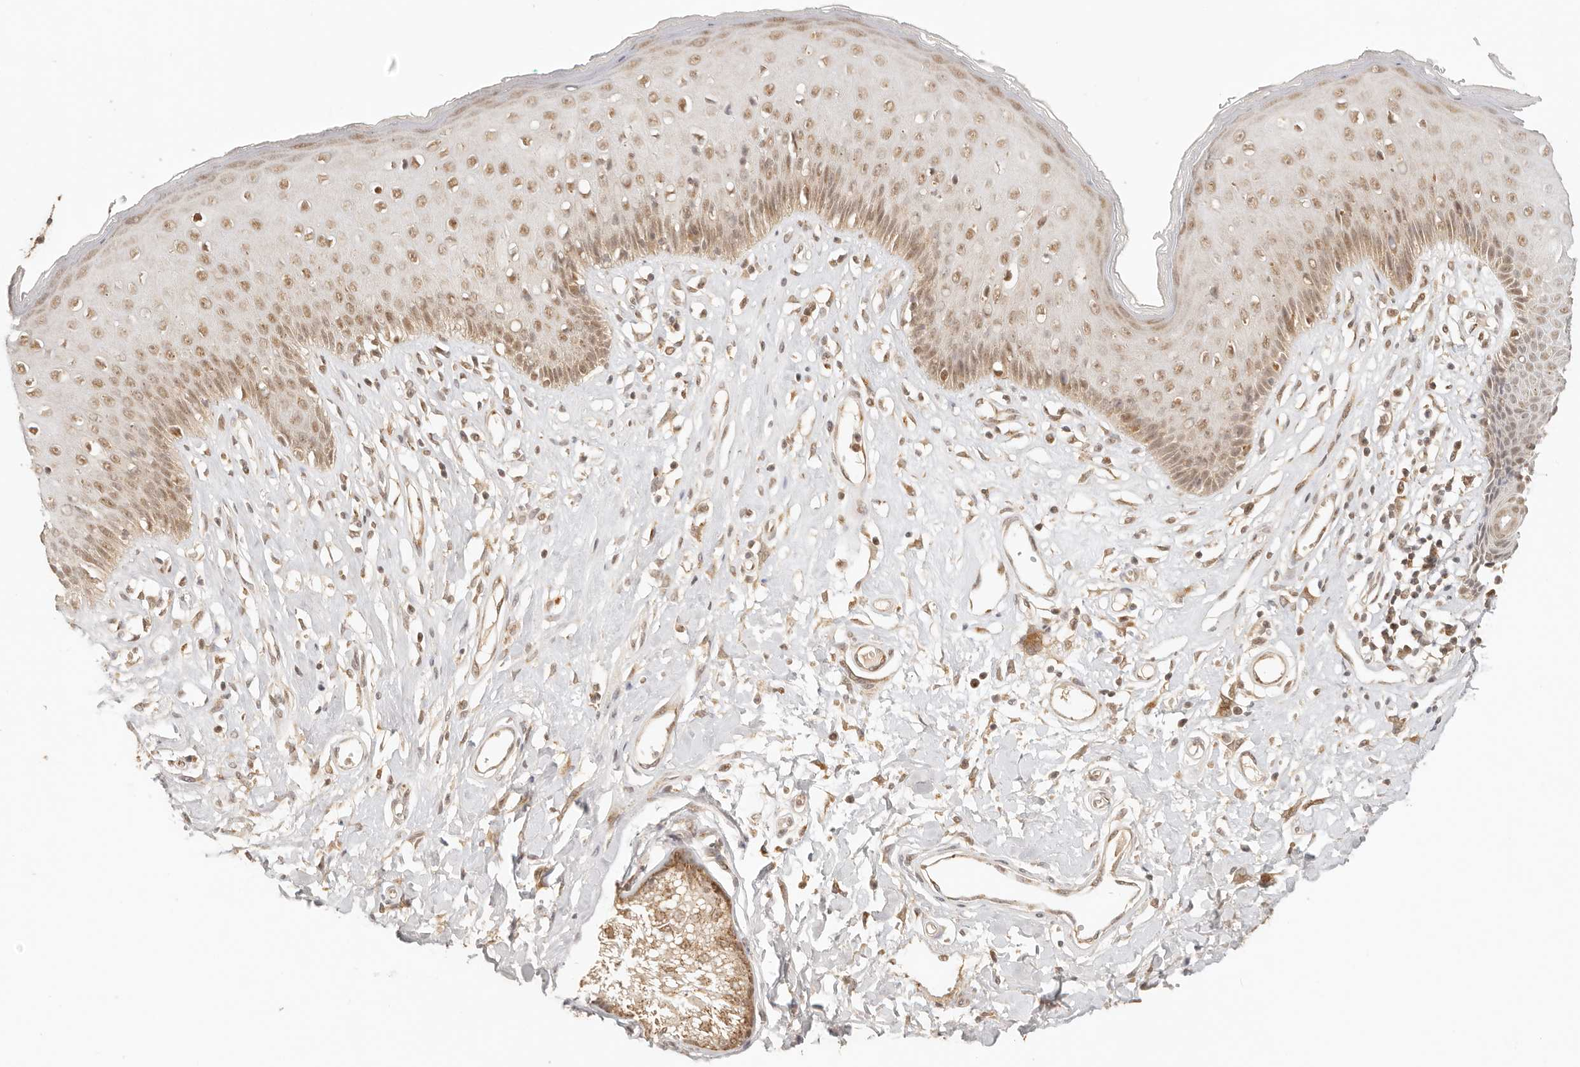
{"staining": {"intensity": "moderate", "quantity": ">75%", "location": "cytoplasmic/membranous,nuclear"}, "tissue": "skin", "cell_type": "Epidermal cells", "image_type": "normal", "snomed": [{"axis": "morphology", "description": "Normal tissue, NOS"}, {"axis": "morphology", "description": "Squamous cell carcinoma, NOS"}, {"axis": "topography", "description": "Vulva"}], "caption": "Immunohistochemical staining of benign human skin displays >75% levels of moderate cytoplasmic/membranous,nuclear protein expression in about >75% of epidermal cells. (DAB IHC, brown staining for protein, blue staining for nuclei).", "gene": "INTS11", "patient": {"sex": "female", "age": 85}}